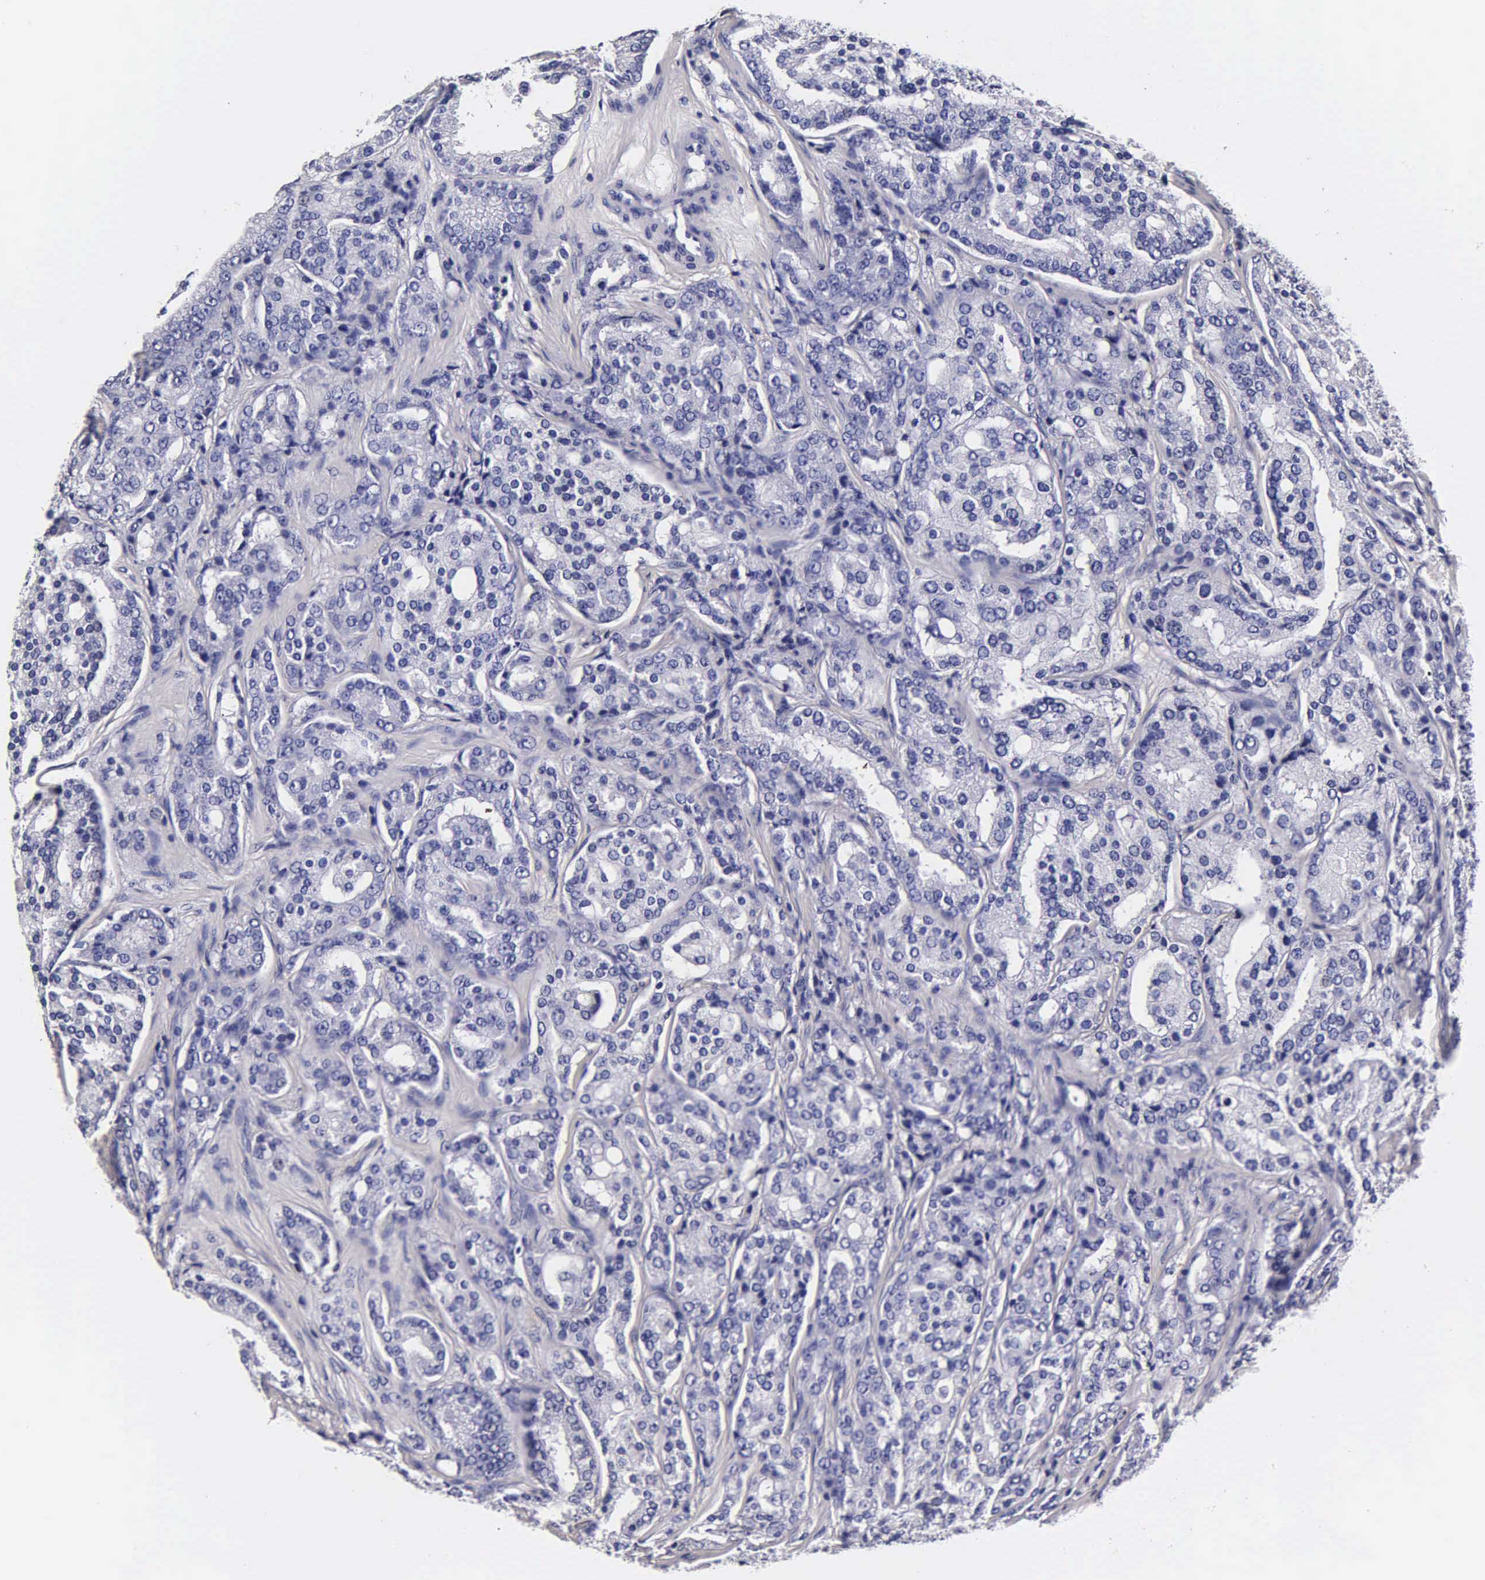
{"staining": {"intensity": "negative", "quantity": "none", "location": "none"}, "tissue": "prostate cancer", "cell_type": "Tumor cells", "image_type": "cancer", "snomed": [{"axis": "morphology", "description": "Adenocarcinoma, High grade"}, {"axis": "topography", "description": "Prostate"}], "caption": "Immunohistochemistry (IHC) histopathology image of neoplastic tissue: human prostate adenocarcinoma (high-grade) stained with DAB (3,3'-diaminobenzidine) shows no significant protein positivity in tumor cells.", "gene": "IAPP", "patient": {"sex": "male", "age": 64}}